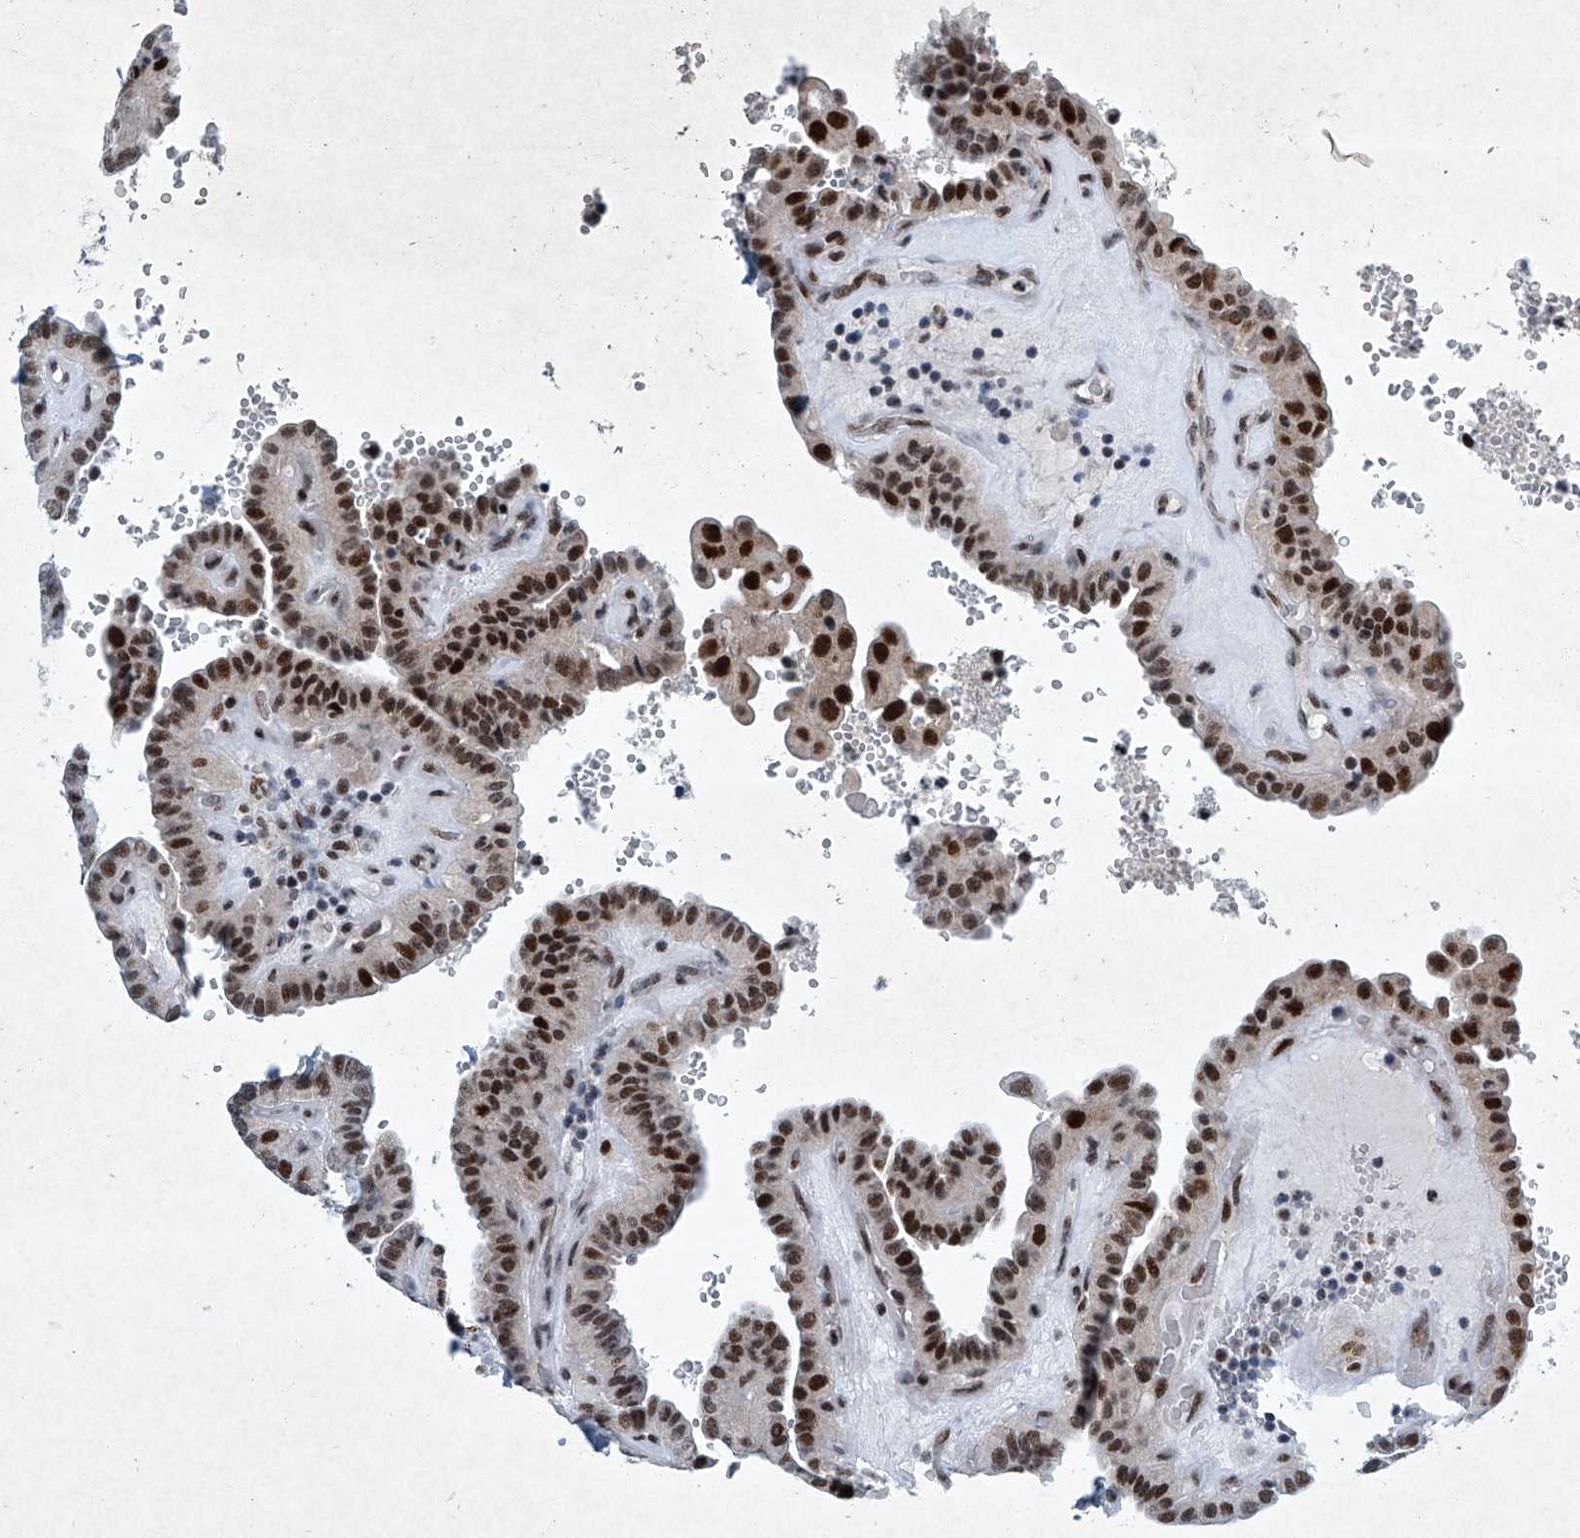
{"staining": {"intensity": "strong", "quantity": ">75%", "location": "nuclear"}, "tissue": "thyroid cancer", "cell_type": "Tumor cells", "image_type": "cancer", "snomed": [{"axis": "morphology", "description": "Papillary adenocarcinoma, NOS"}, {"axis": "topography", "description": "Thyroid gland"}], "caption": "This image shows immunohistochemistry staining of papillary adenocarcinoma (thyroid), with high strong nuclear expression in about >75% of tumor cells.", "gene": "TFDP1", "patient": {"sex": "male", "age": 77}}